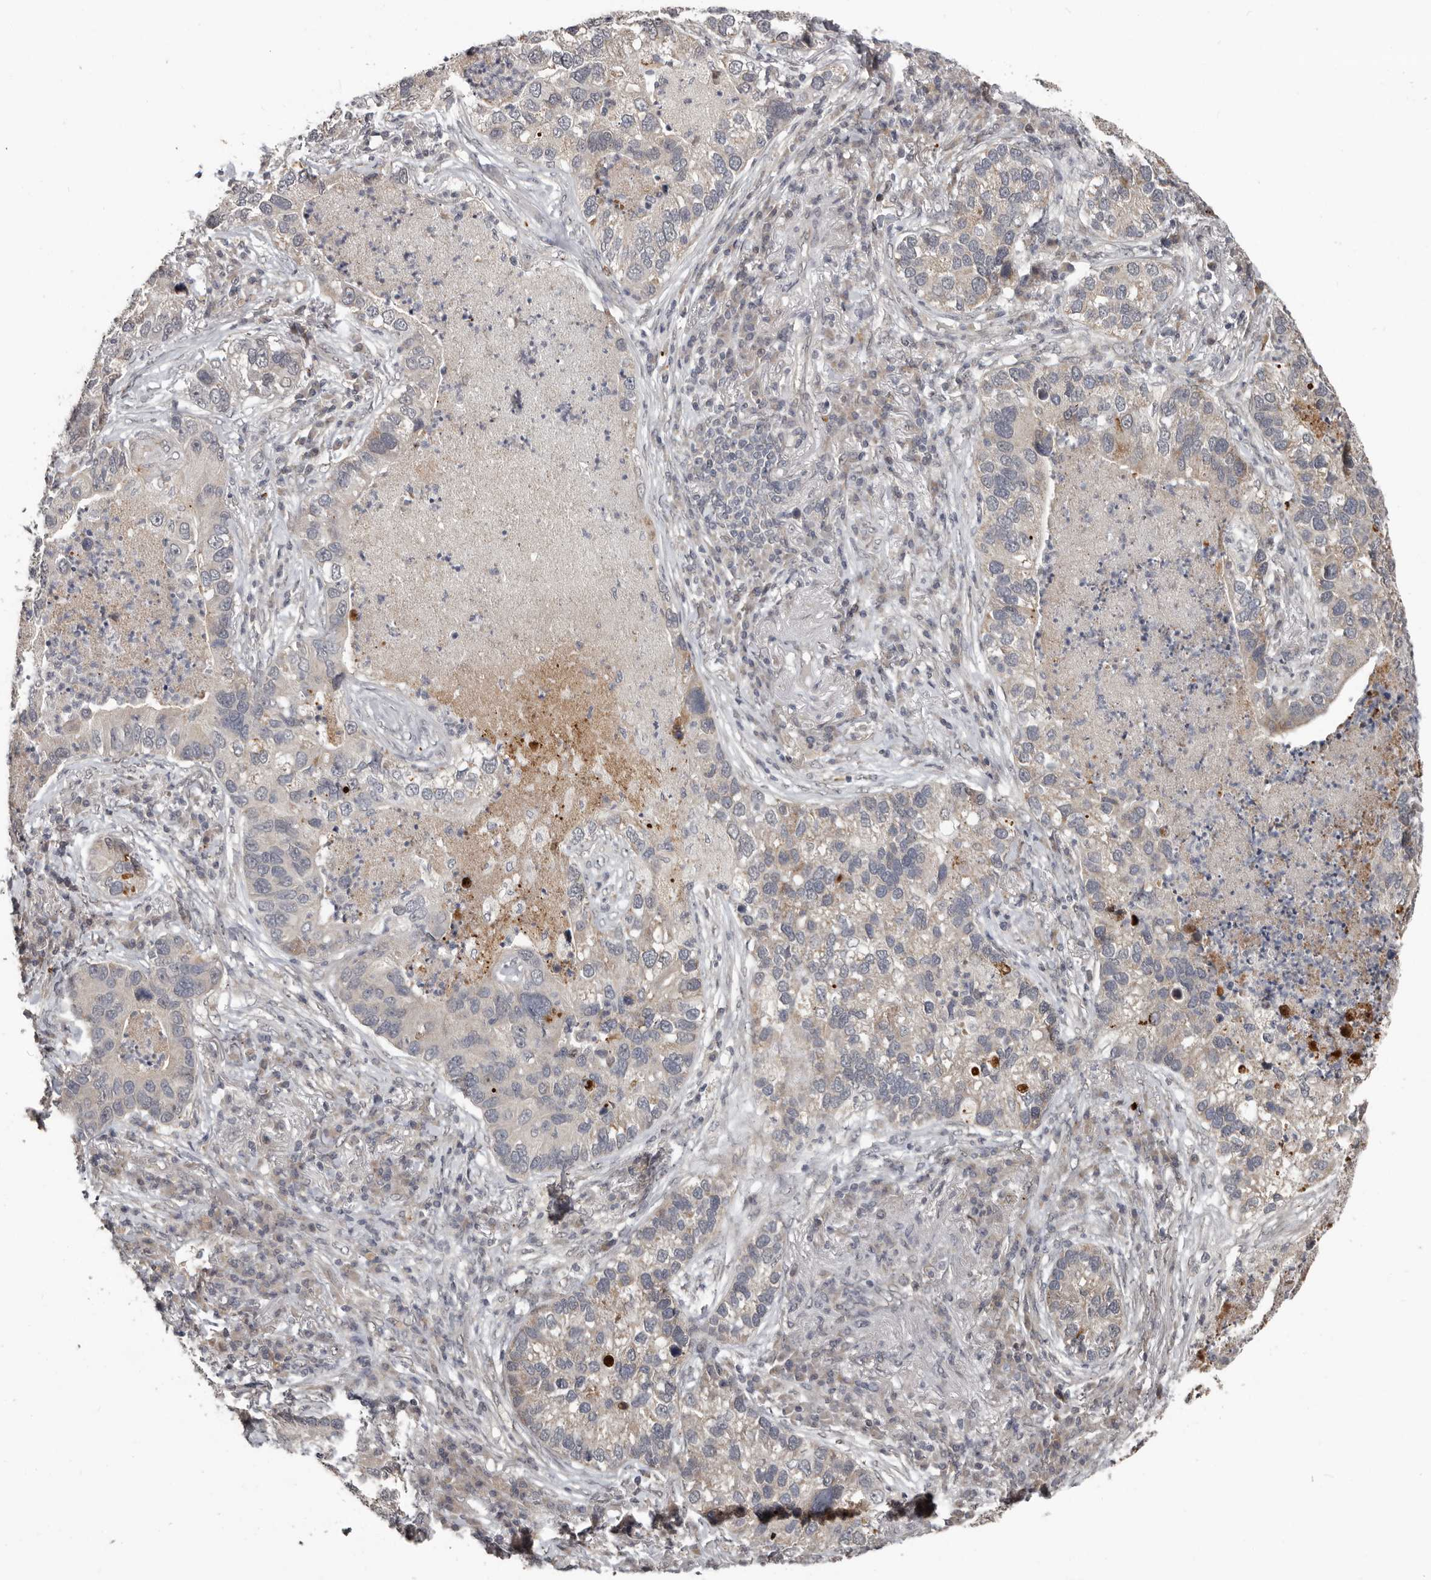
{"staining": {"intensity": "negative", "quantity": "none", "location": "none"}, "tissue": "lung cancer", "cell_type": "Tumor cells", "image_type": "cancer", "snomed": [{"axis": "morphology", "description": "Normal tissue, NOS"}, {"axis": "morphology", "description": "Adenocarcinoma, NOS"}, {"axis": "topography", "description": "Bronchus"}, {"axis": "topography", "description": "Lung"}], "caption": "High magnification brightfield microscopy of lung cancer stained with DAB (3,3'-diaminobenzidine) (brown) and counterstained with hematoxylin (blue): tumor cells show no significant positivity.", "gene": "APOL6", "patient": {"sex": "male", "age": 54}}